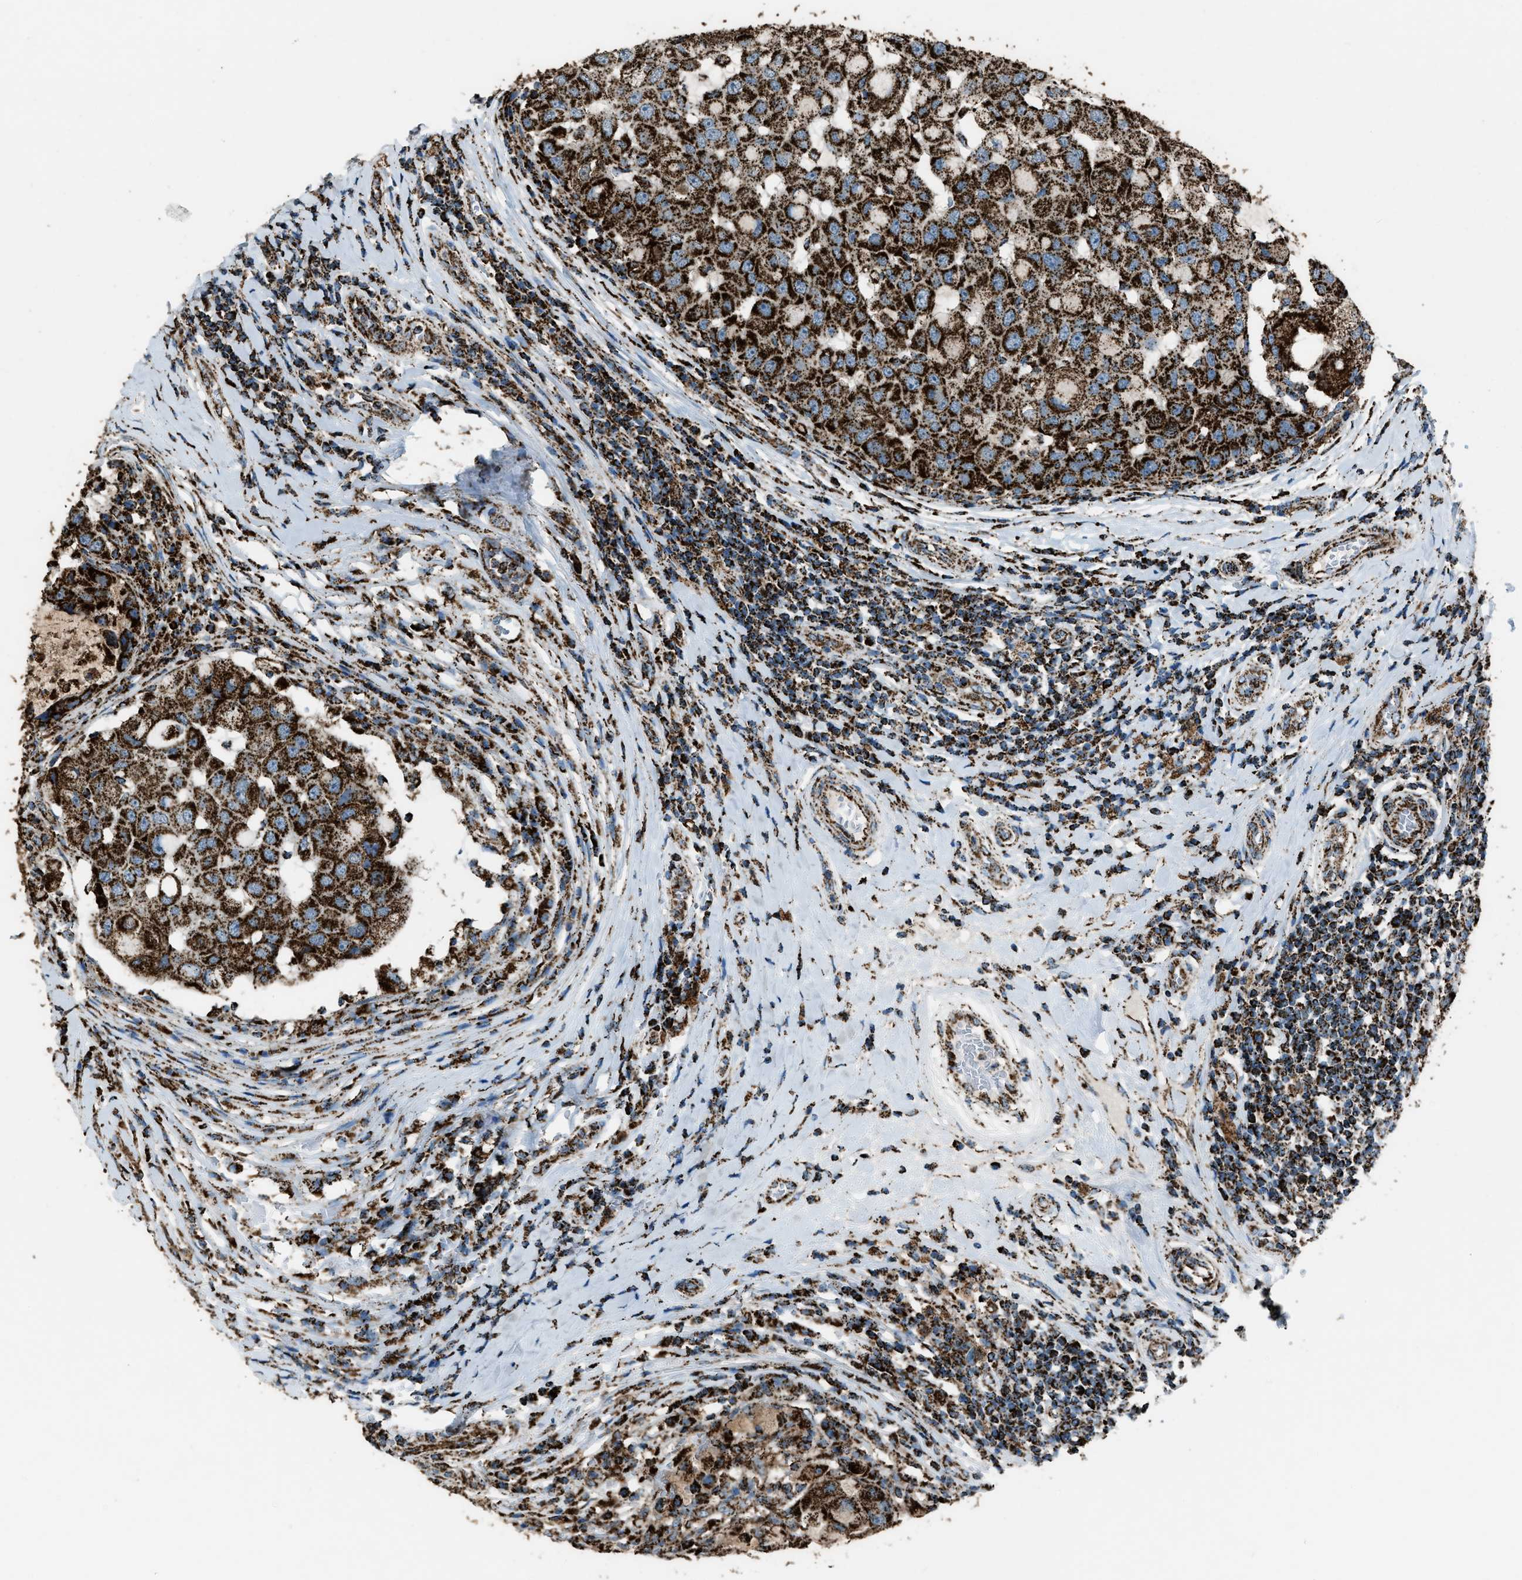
{"staining": {"intensity": "strong", "quantity": ">75%", "location": "cytoplasmic/membranous"}, "tissue": "breast cancer", "cell_type": "Tumor cells", "image_type": "cancer", "snomed": [{"axis": "morphology", "description": "Duct carcinoma"}, {"axis": "topography", "description": "Breast"}], "caption": "Approximately >75% of tumor cells in invasive ductal carcinoma (breast) show strong cytoplasmic/membranous protein expression as visualized by brown immunohistochemical staining.", "gene": "MDH2", "patient": {"sex": "female", "age": 27}}